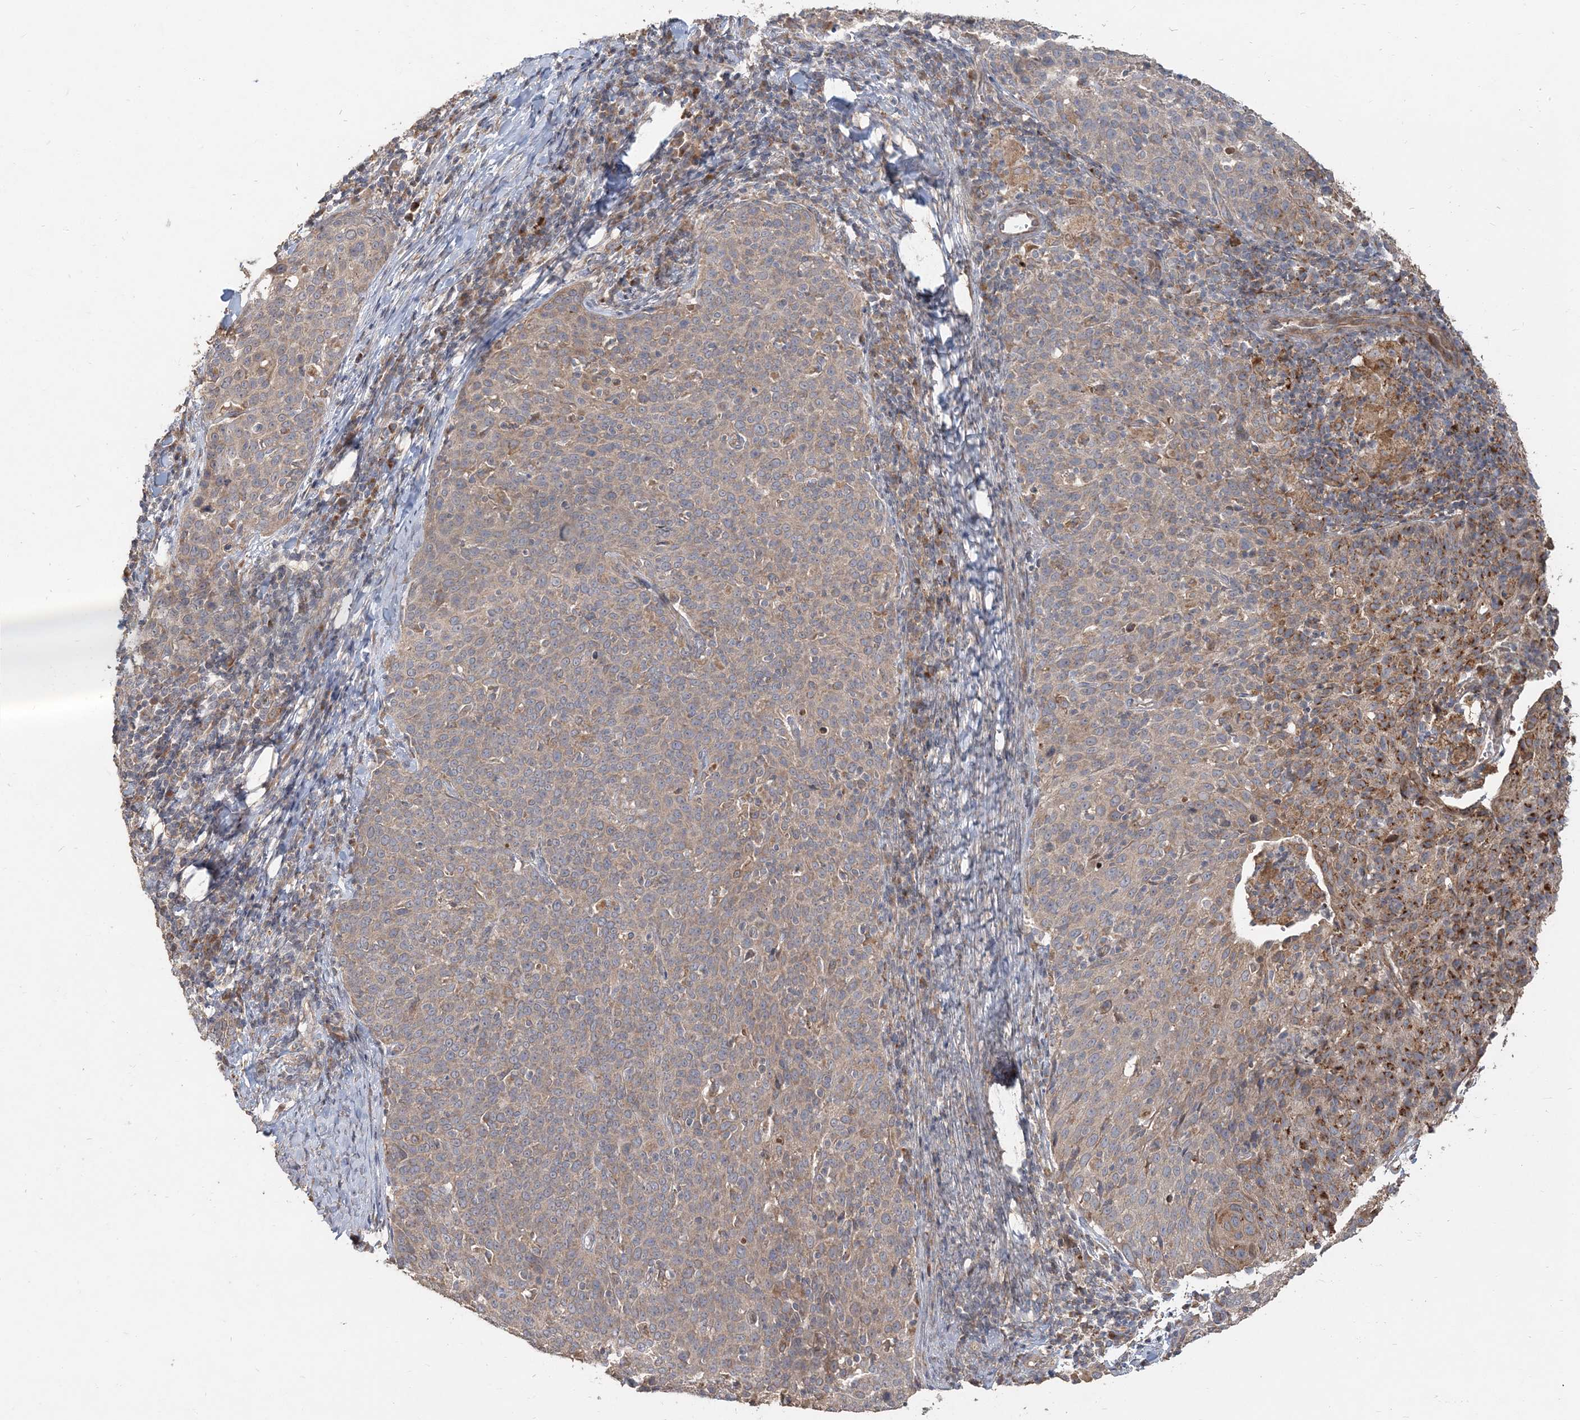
{"staining": {"intensity": "weak", "quantity": ">75%", "location": "cytoplasmic/membranous"}, "tissue": "cervical cancer", "cell_type": "Tumor cells", "image_type": "cancer", "snomed": [{"axis": "morphology", "description": "Squamous cell carcinoma, NOS"}, {"axis": "topography", "description": "Cervix"}], "caption": "Cervical squamous cell carcinoma stained with a protein marker exhibits weak staining in tumor cells.", "gene": "RAB14", "patient": {"sex": "female", "age": 38}}